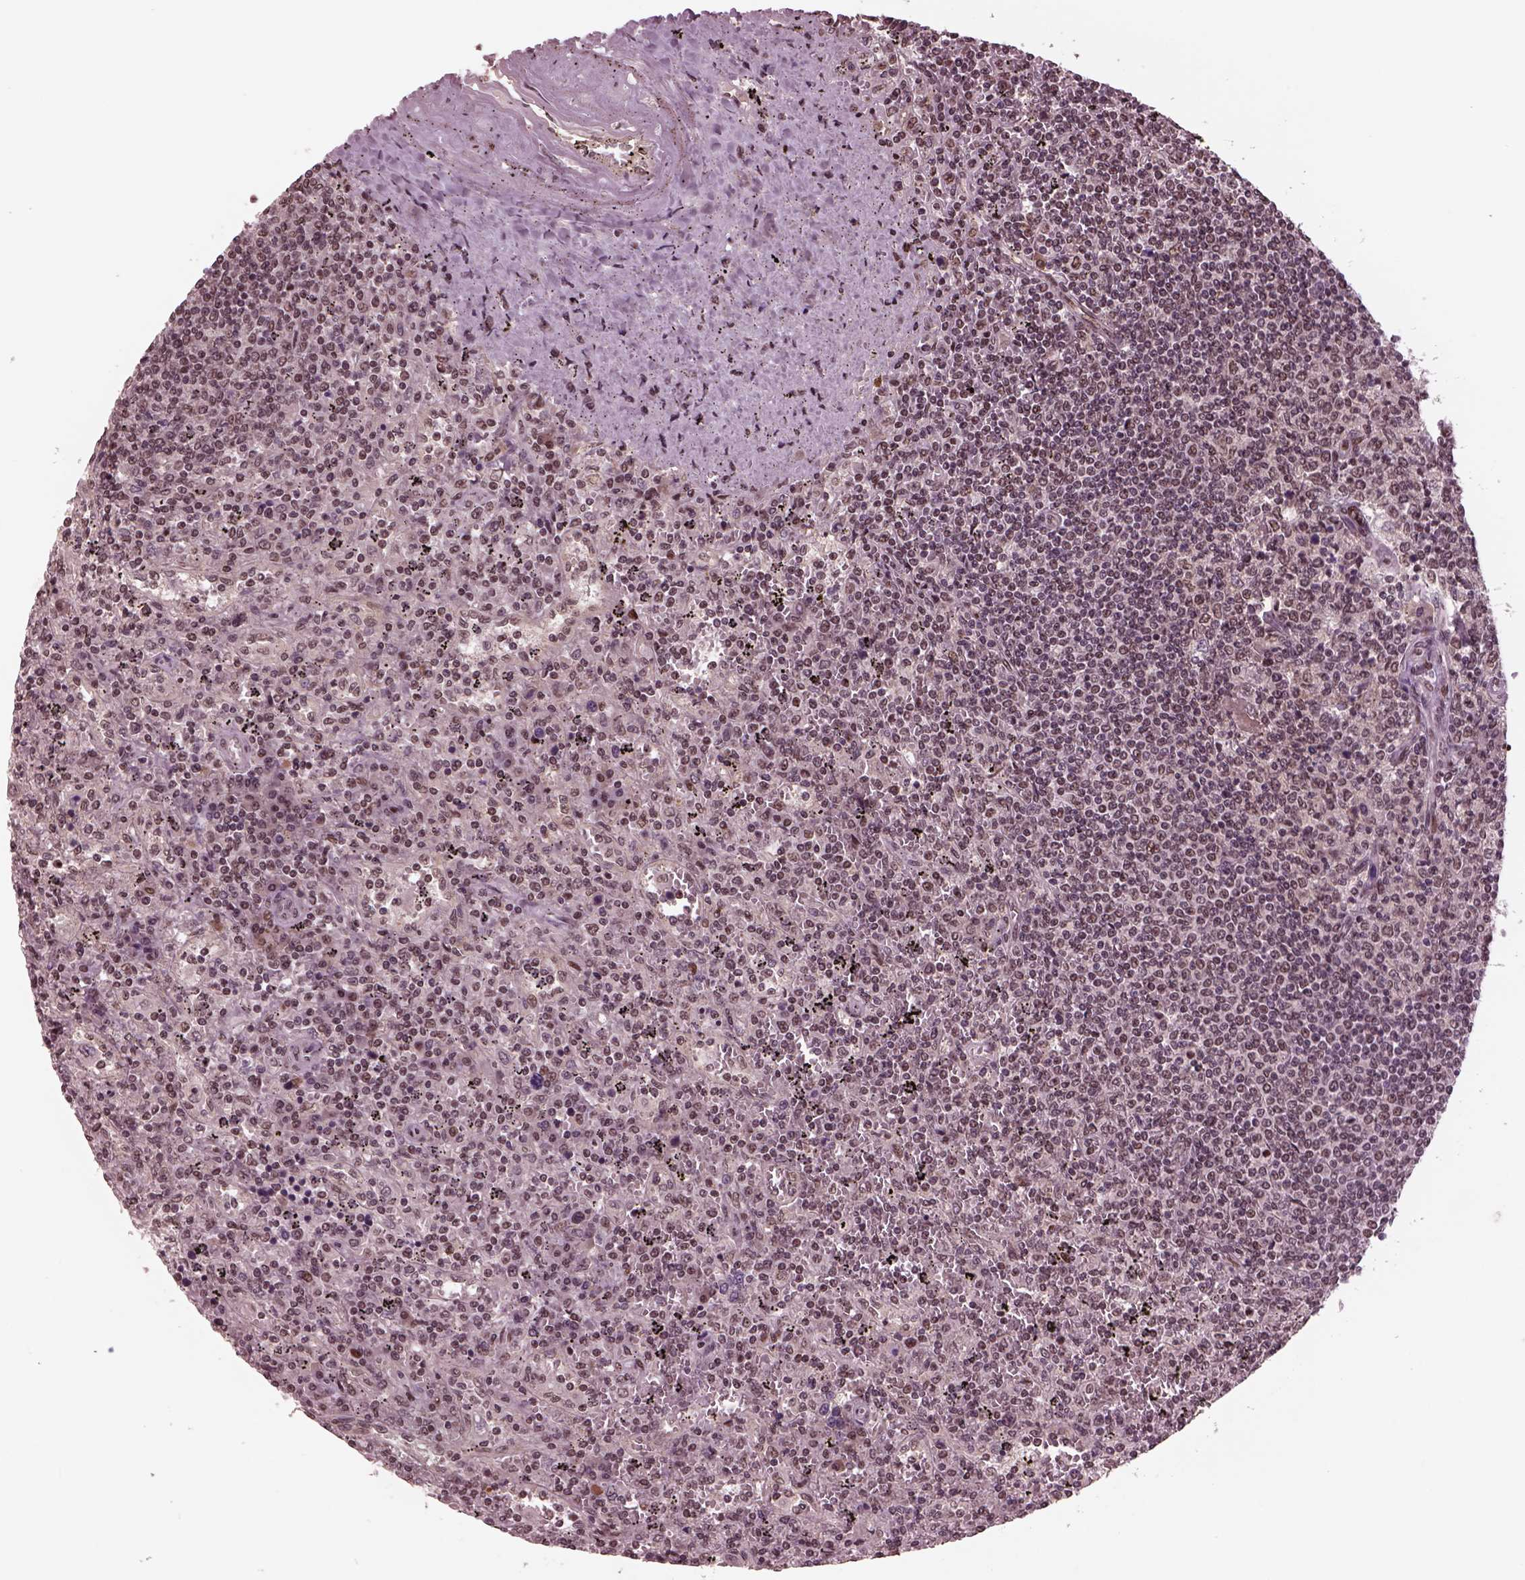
{"staining": {"intensity": "weak", "quantity": "25%-75%", "location": "nuclear"}, "tissue": "lymphoma", "cell_type": "Tumor cells", "image_type": "cancer", "snomed": [{"axis": "morphology", "description": "Malignant lymphoma, non-Hodgkin's type, Low grade"}, {"axis": "topography", "description": "Spleen"}], "caption": "Protein staining displays weak nuclear staining in approximately 25%-75% of tumor cells in lymphoma.", "gene": "NAP1L5", "patient": {"sex": "male", "age": 62}}